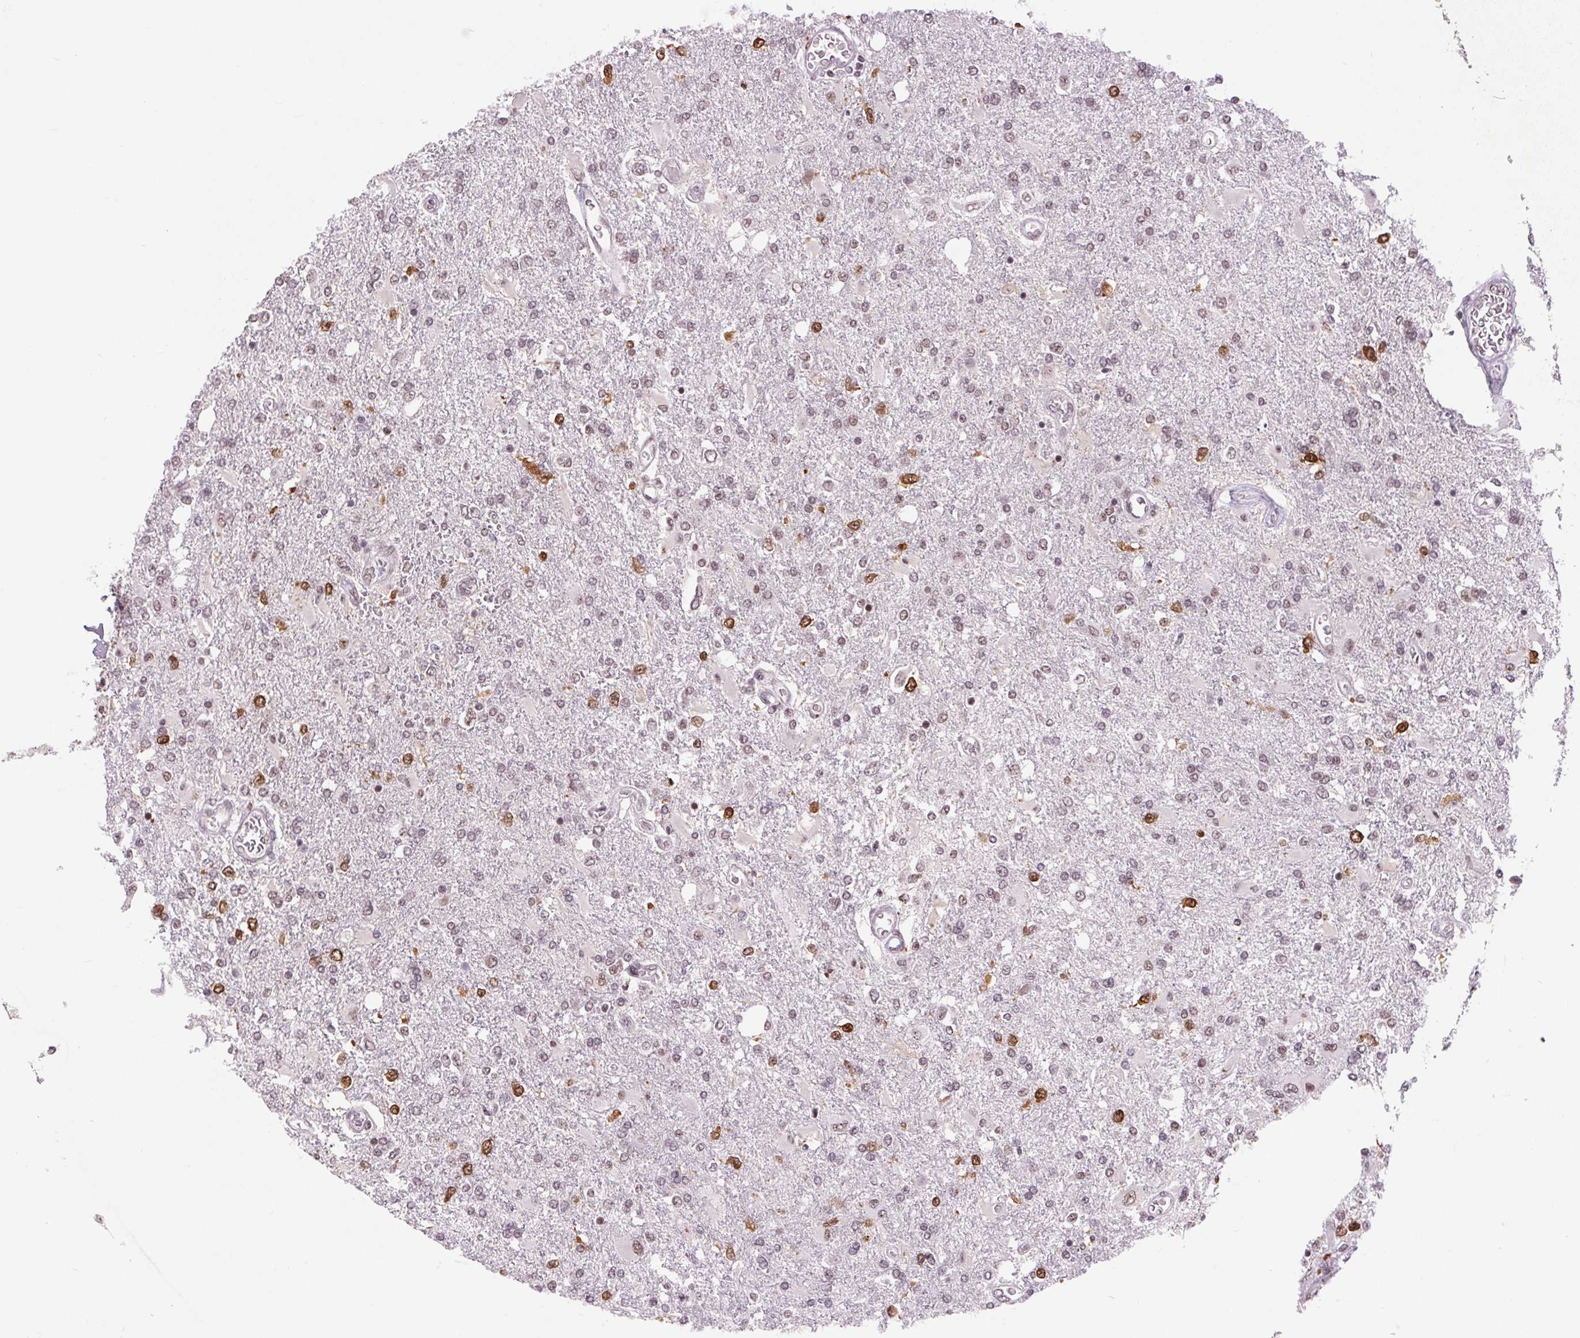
{"staining": {"intensity": "moderate", "quantity": "25%-75%", "location": "nuclear"}, "tissue": "glioma", "cell_type": "Tumor cells", "image_type": "cancer", "snomed": [{"axis": "morphology", "description": "Glioma, malignant, High grade"}, {"axis": "topography", "description": "Cerebral cortex"}], "caption": "IHC of human high-grade glioma (malignant) reveals medium levels of moderate nuclear staining in approximately 25%-75% of tumor cells.", "gene": "CD2BP2", "patient": {"sex": "male", "age": 79}}